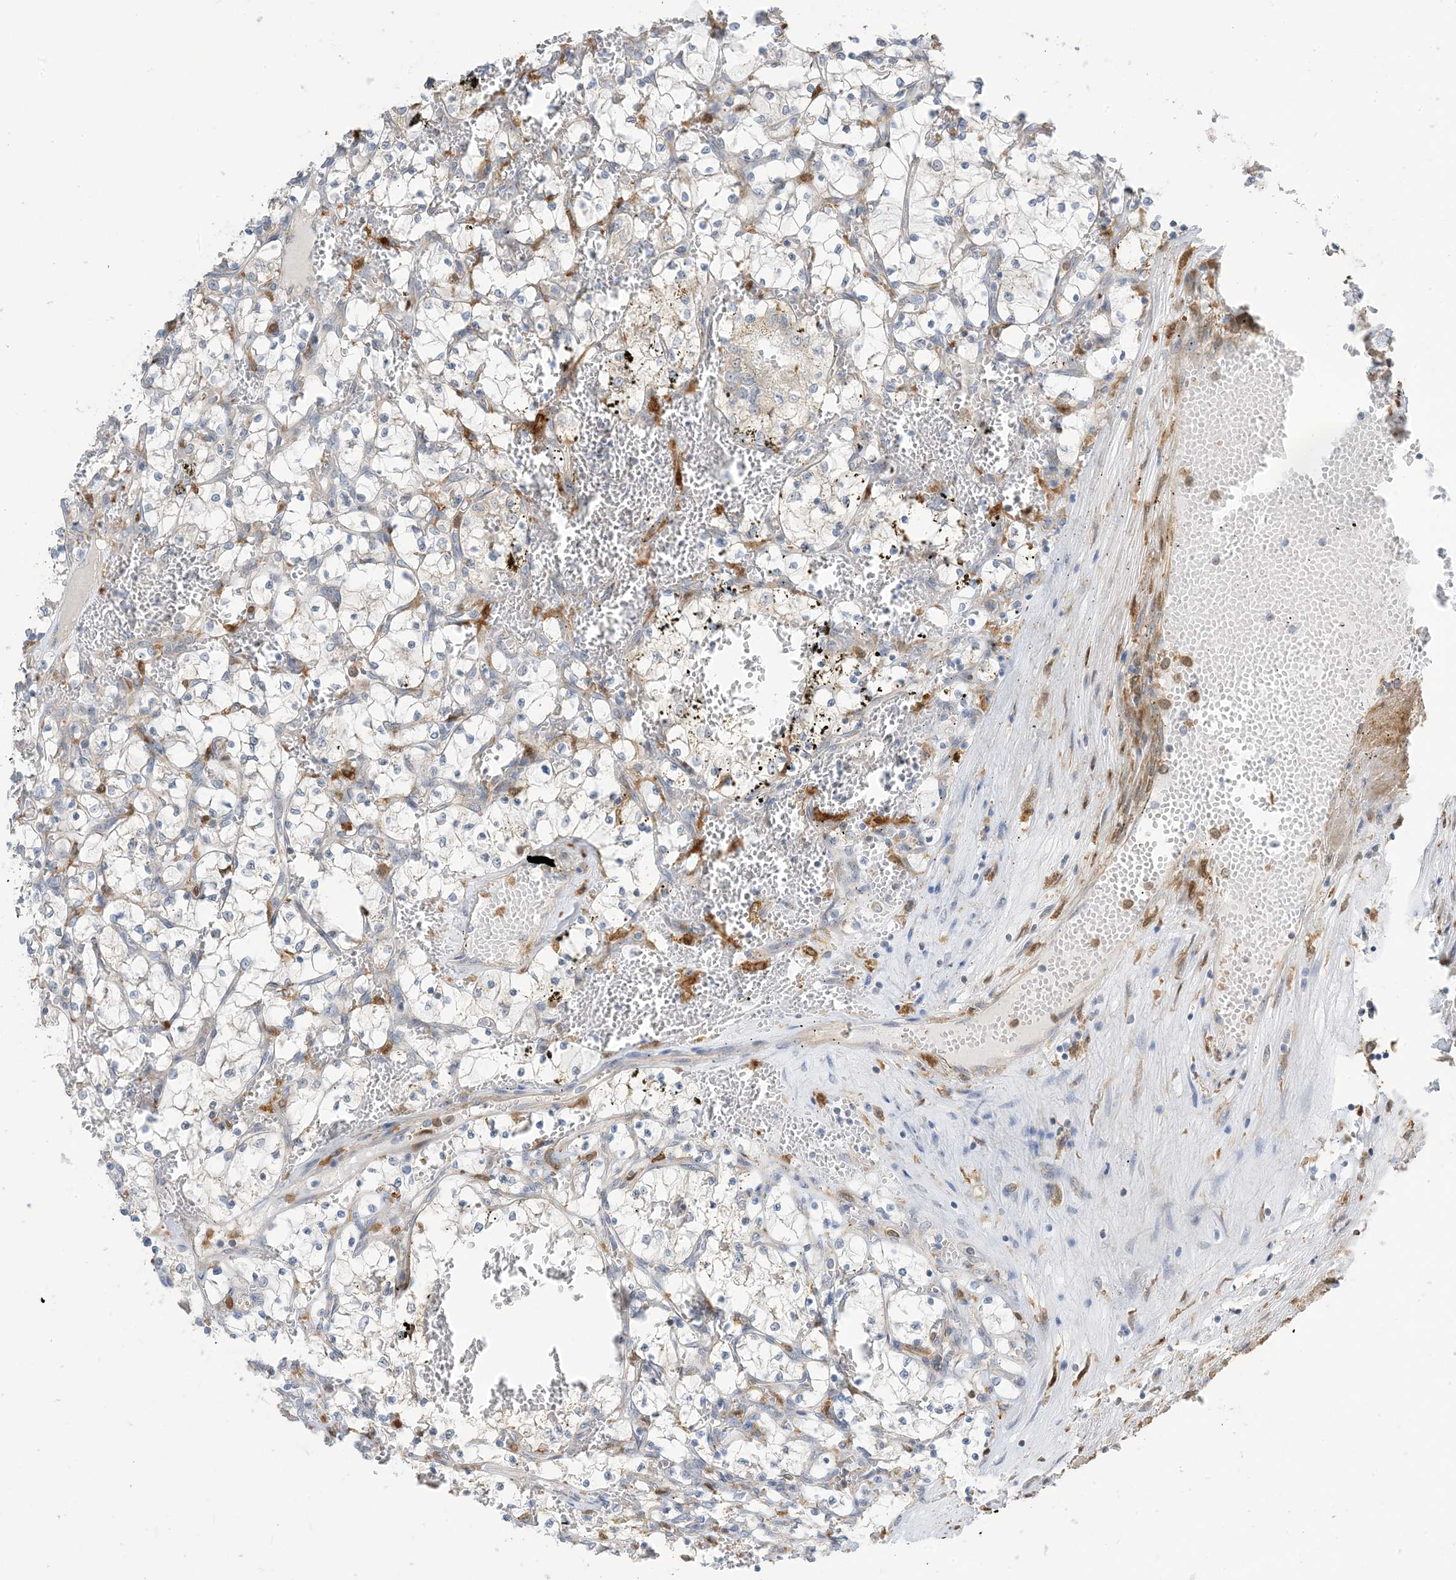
{"staining": {"intensity": "negative", "quantity": "none", "location": "none"}, "tissue": "renal cancer", "cell_type": "Tumor cells", "image_type": "cancer", "snomed": [{"axis": "morphology", "description": "Adenocarcinoma, NOS"}, {"axis": "topography", "description": "Kidney"}], "caption": "There is no significant staining in tumor cells of renal cancer. (DAB immunohistochemistry (IHC), high magnification).", "gene": "NAGK", "patient": {"sex": "female", "age": 69}}